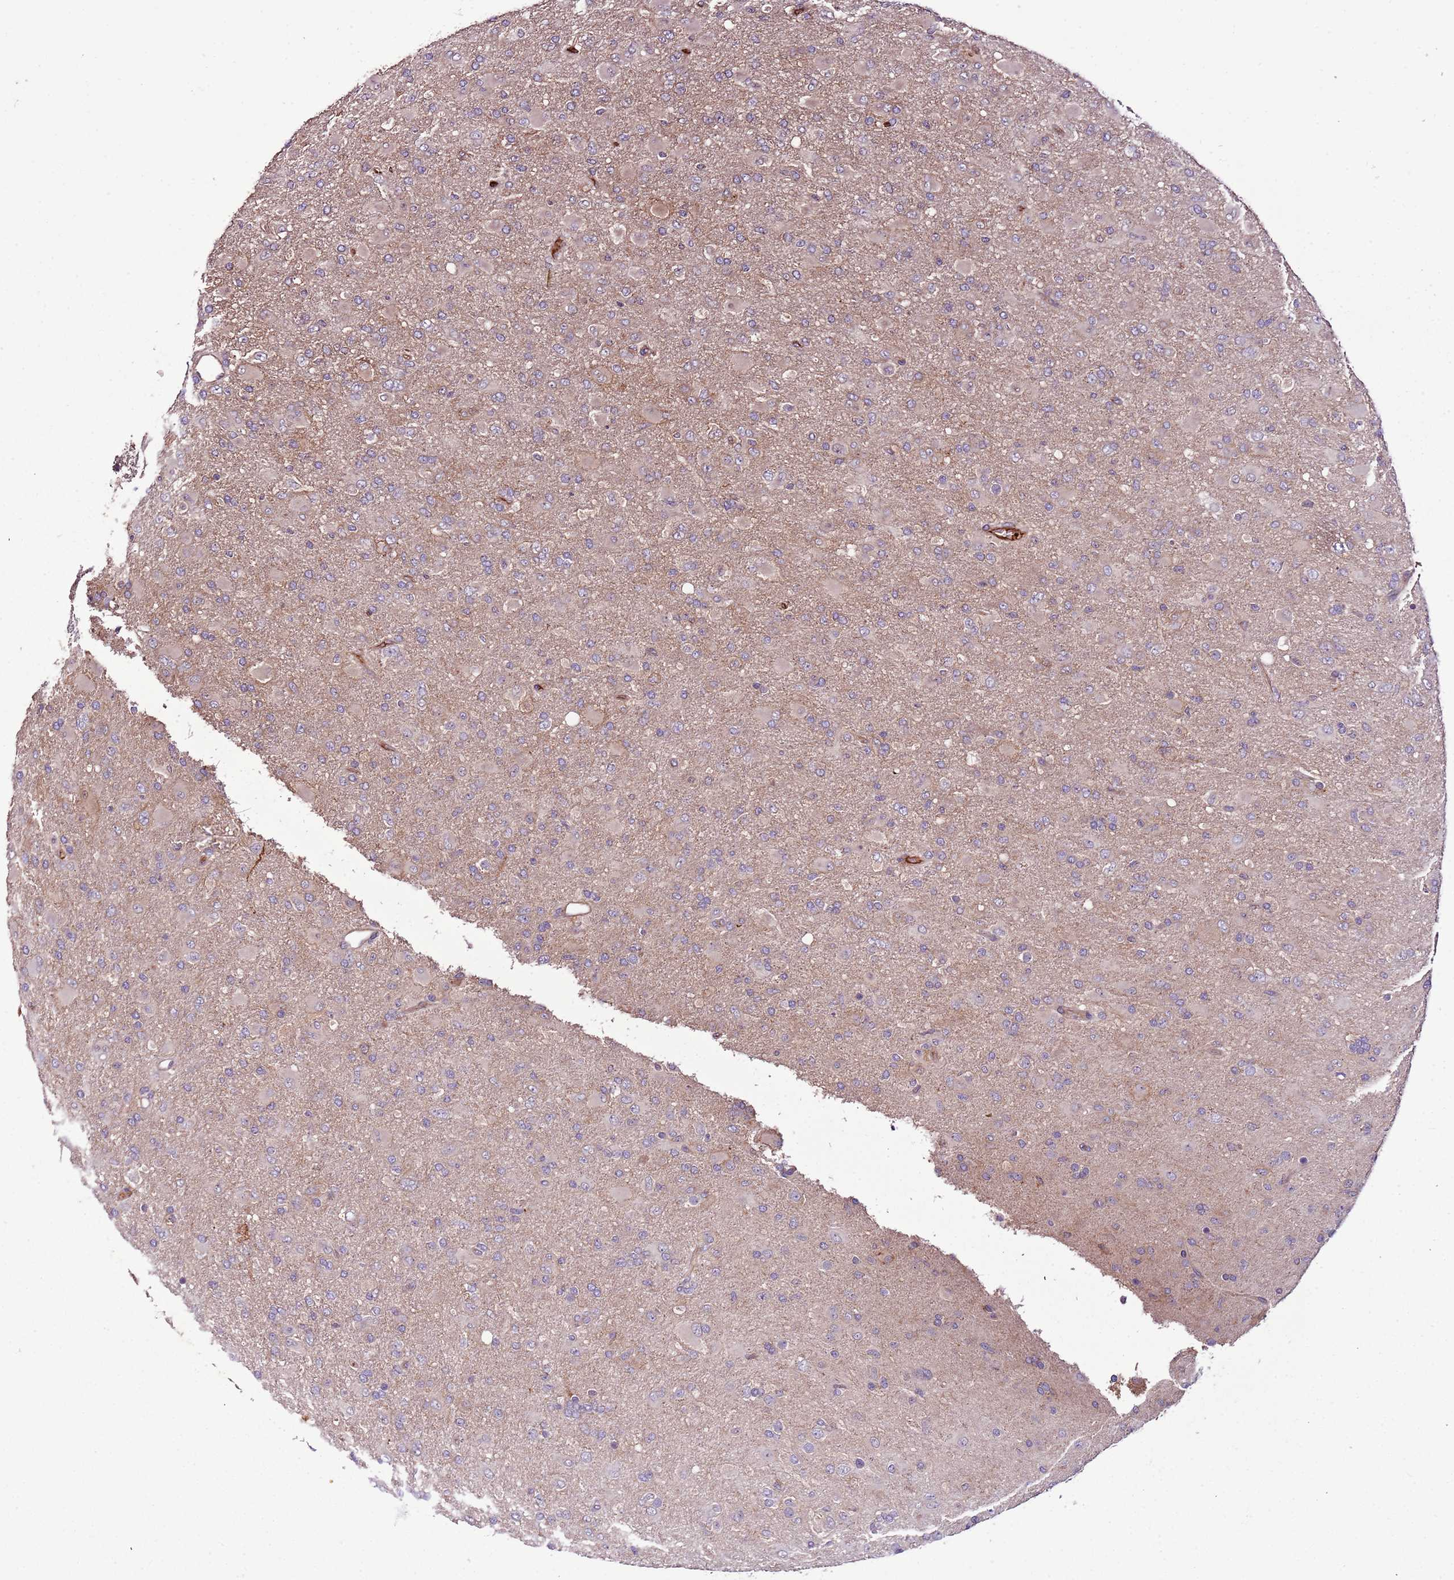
{"staining": {"intensity": "negative", "quantity": "none", "location": "none"}, "tissue": "glioma", "cell_type": "Tumor cells", "image_type": "cancer", "snomed": [{"axis": "morphology", "description": "Glioma, malignant, Low grade"}, {"axis": "topography", "description": "Brain"}], "caption": "IHC micrograph of neoplastic tissue: human glioma stained with DAB displays no significant protein staining in tumor cells.", "gene": "DENR", "patient": {"sex": "male", "age": 65}}